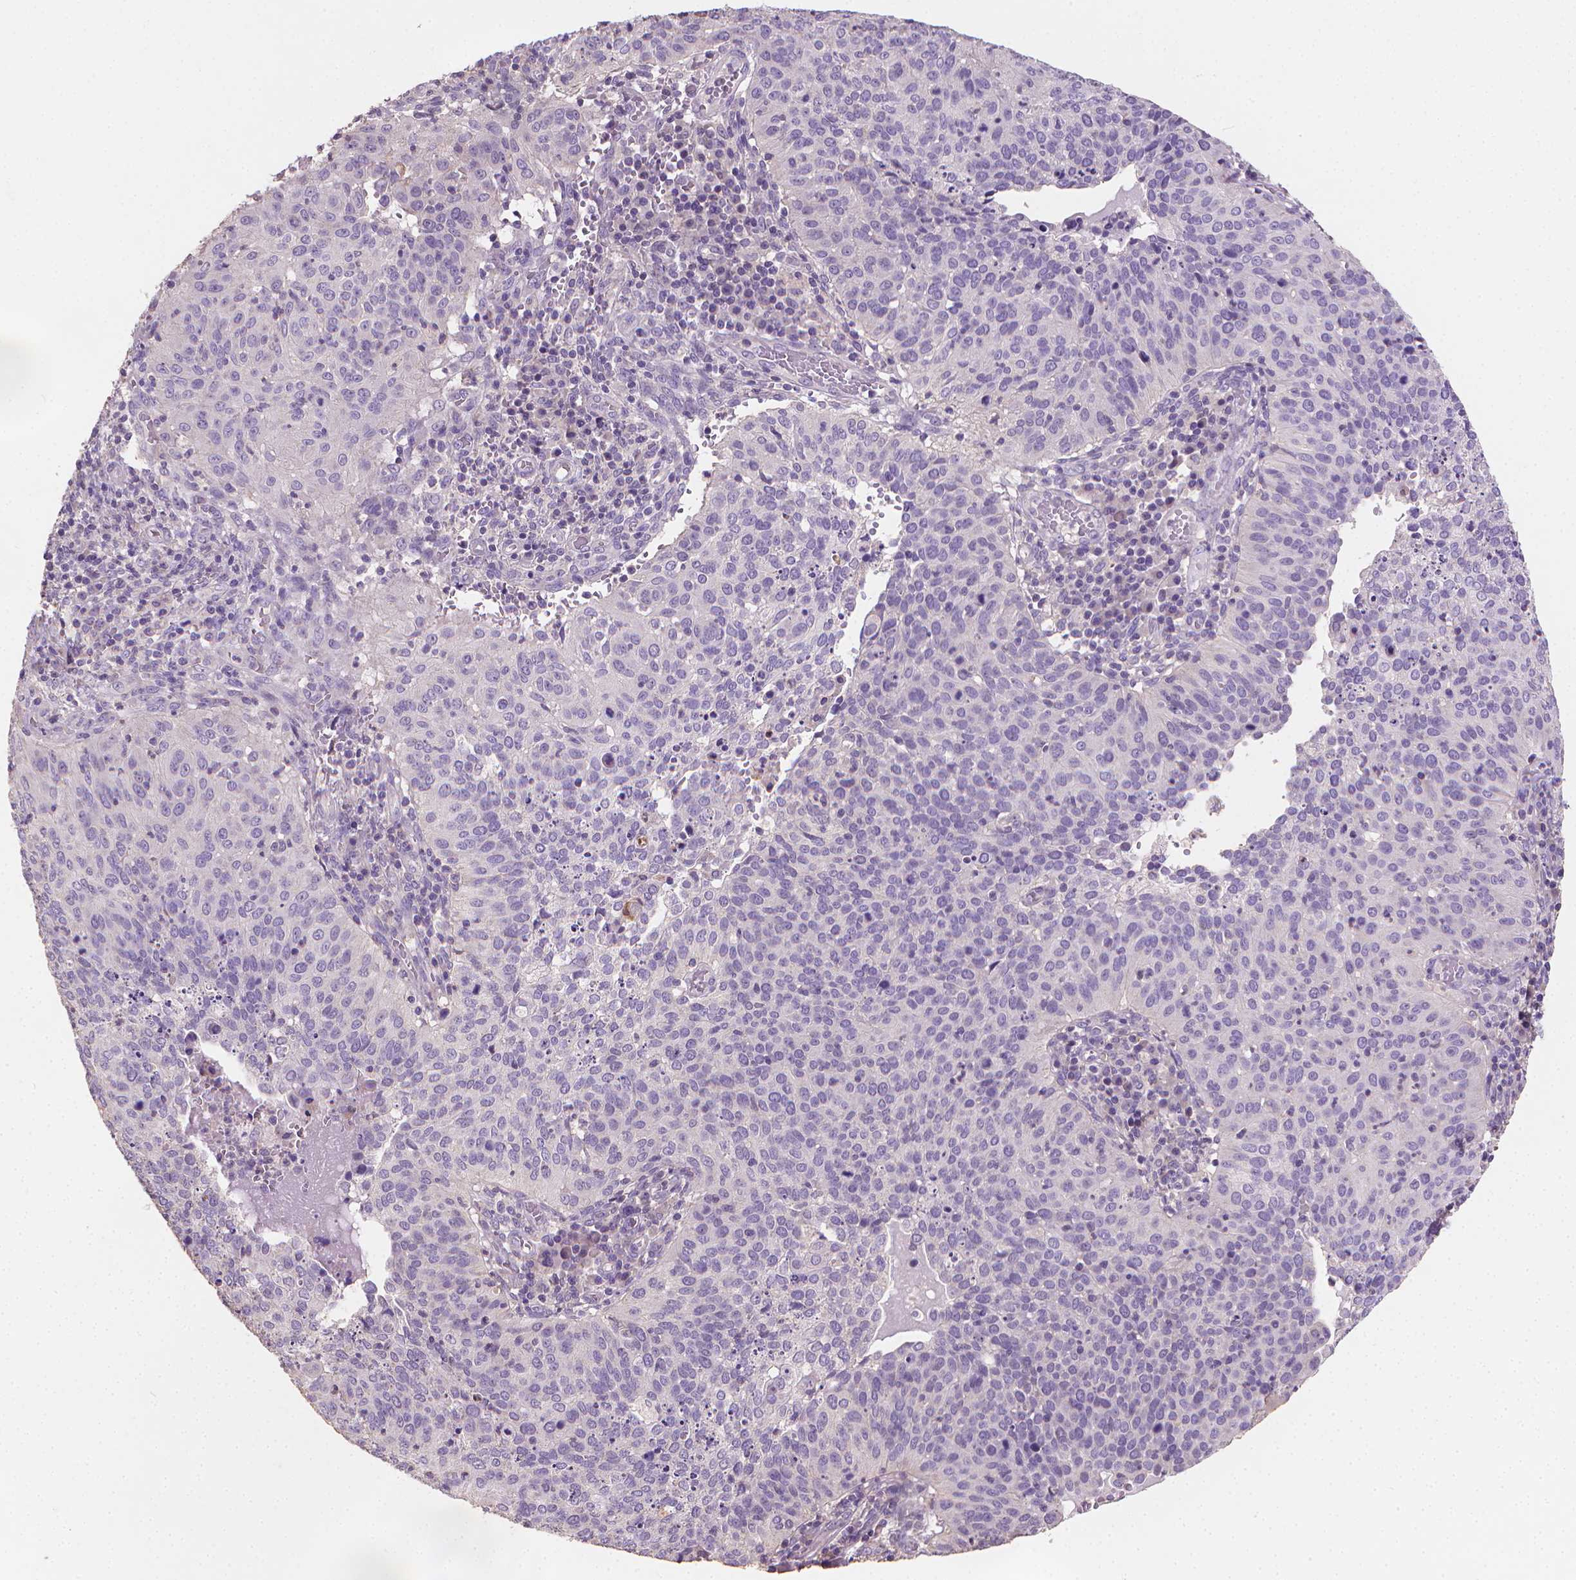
{"staining": {"intensity": "negative", "quantity": "none", "location": "none"}, "tissue": "cervical cancer", "cell_type": "Tumor cells", "image_type": "cancer", "snomed": [{"axis": "morphology", "description": "Squamous cell carcinoma, NOS"}, {"axis": "topography", "description": "Cervix"}], "caption": "The photomicrograph reveals no staining of tumor cells in cervical squamous cell carcinoma.", "gene": "CATIP", "patient": {"sex": "female", "age": 39}}